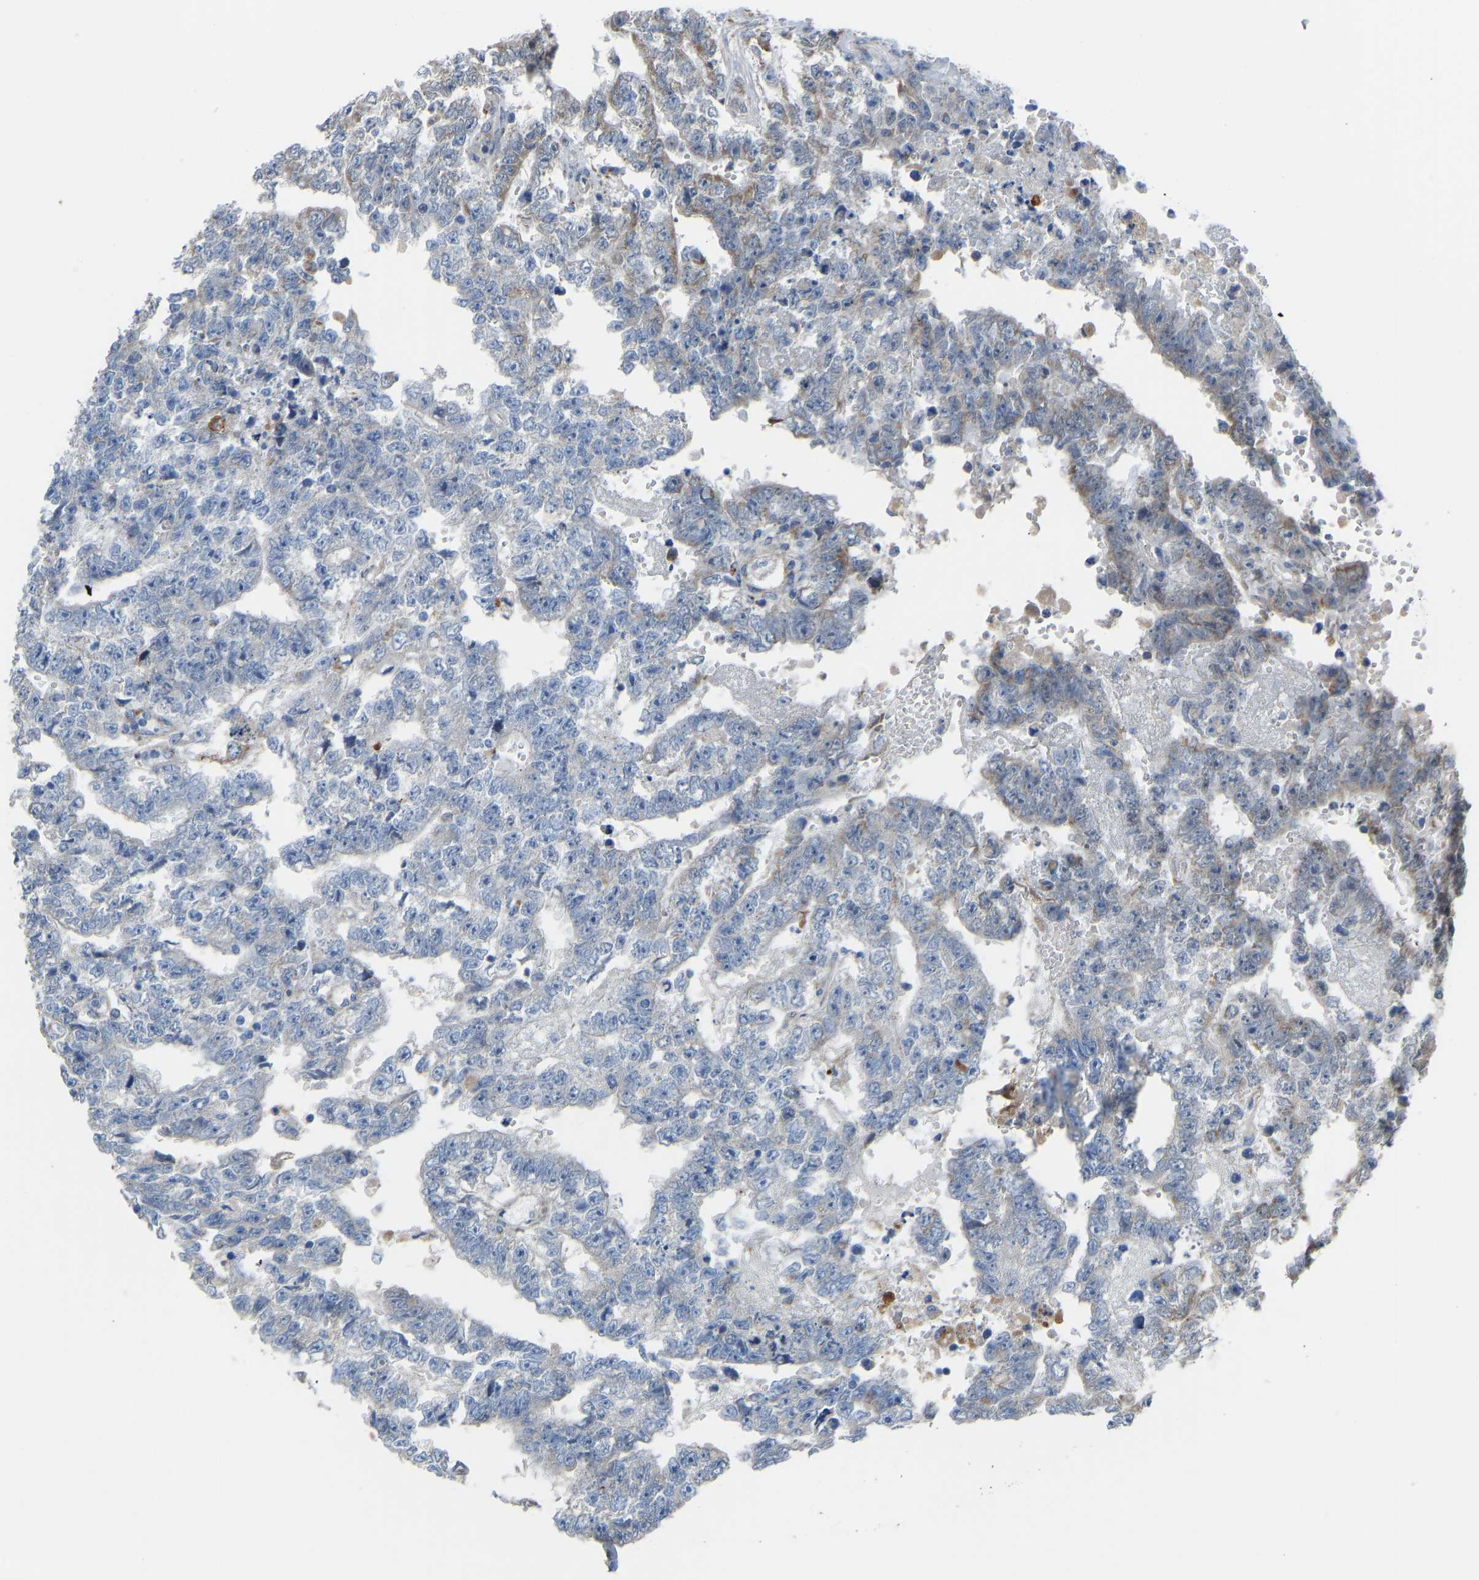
{"staining": {"intensity": "weak", "quantity": ">75%", "location": "cytoplasmic/membranous"}, "tissue": "testis cancer", "cell_type": "Tumor cells", "image_type": "cancer", "snomed": [{"axis": "morphology", "description": "Carcinoma, Embryonal, NOS"}, {"axis": "topography", "description": "Testis"}], "caption": "Immunohistochemistry (IHC) image of neoplastic tissue: testis cancer stained using IHC exhibits low levels of weak protein expression localized specifically in the cytoplasmic/membranous of tumor cells, appearing as a cytoplasmic/membranous brown color.", "gene": "SMIM20", "patient": {"sex": "male", "age": 25}}